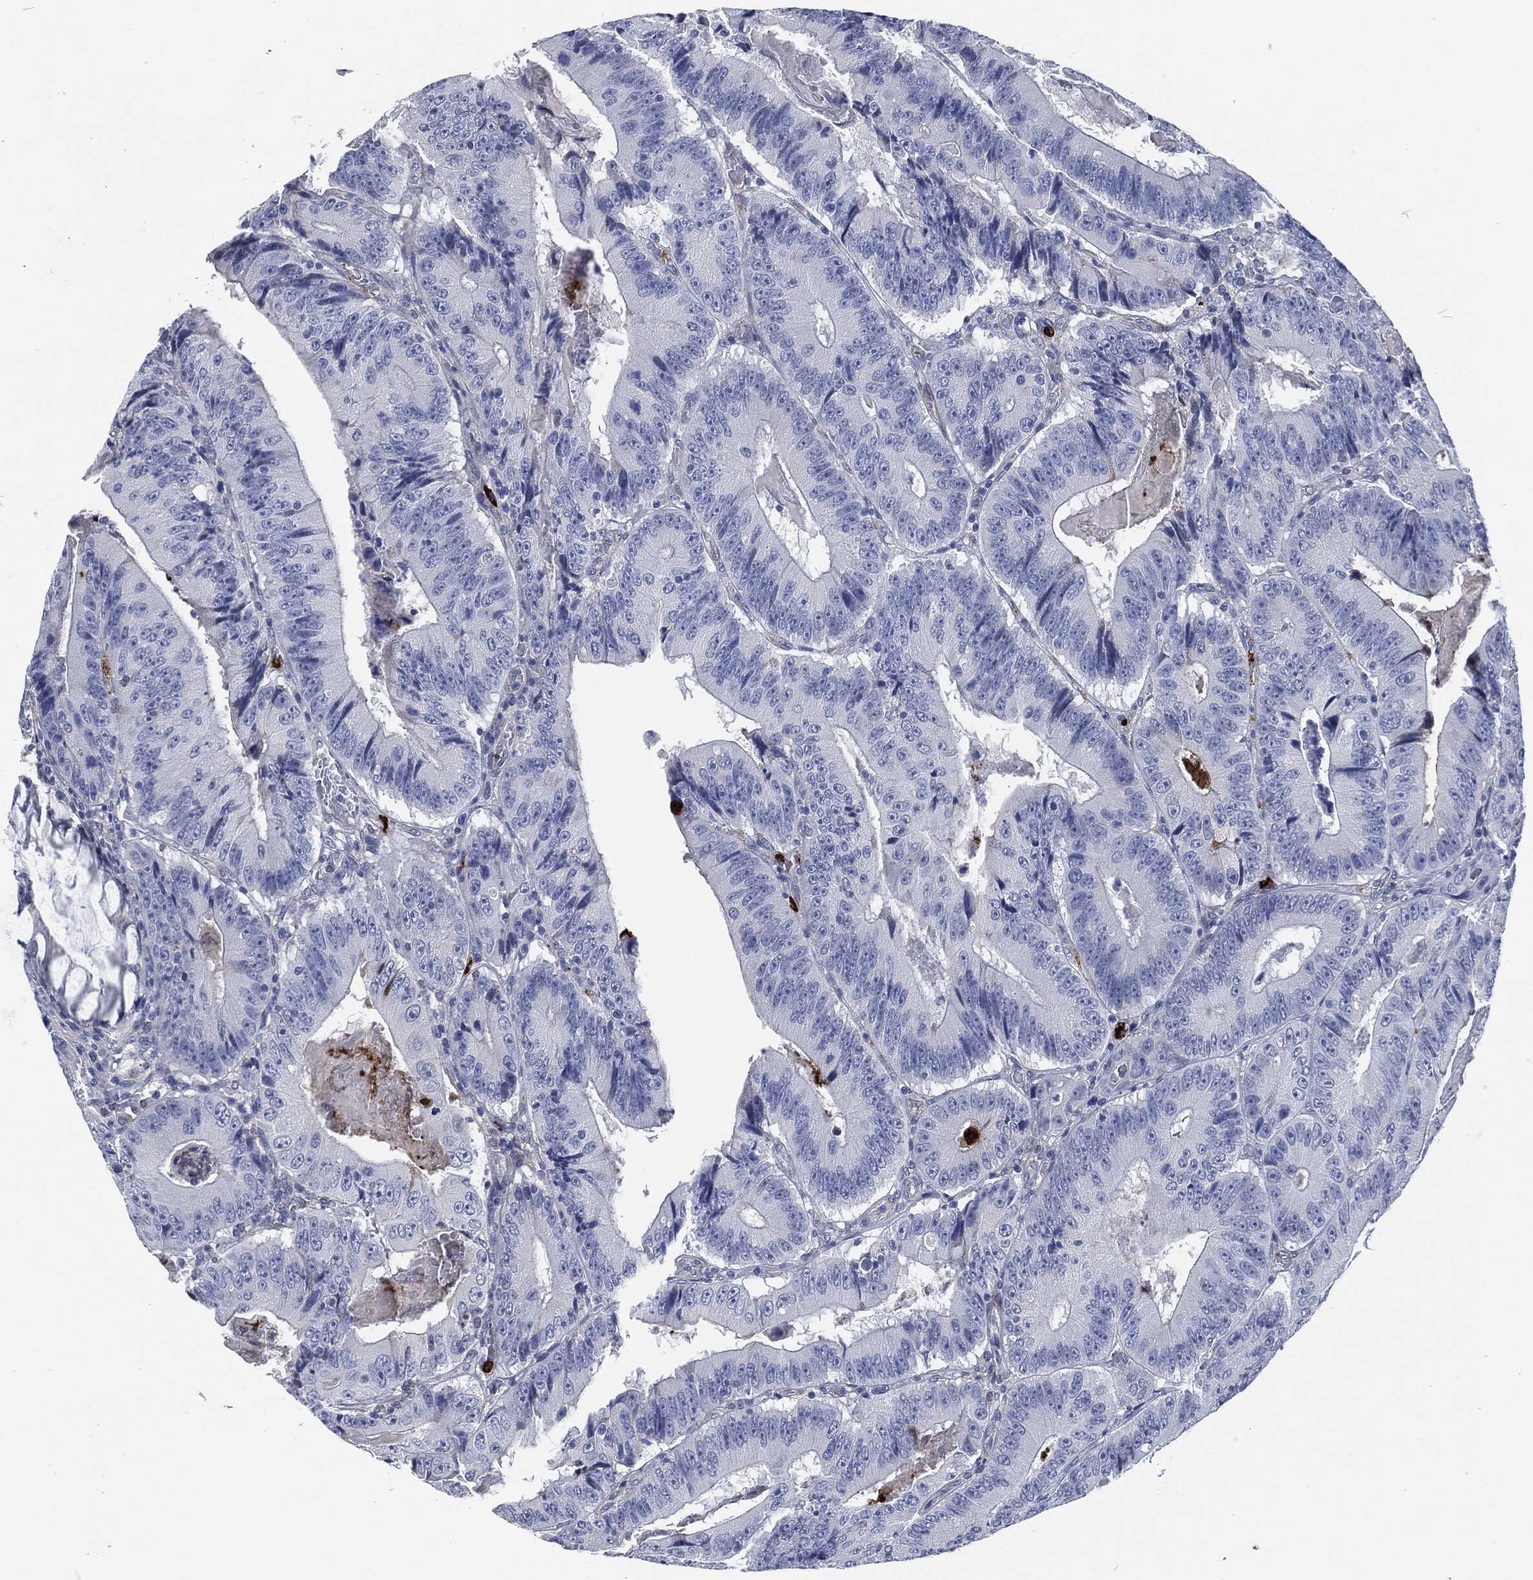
{"staining": {"intensity": "negative", "quantity": "none", "location": "none"}, "tissue": "colorectal cancer", "cell_type": "Tumor cells", "image_type": "cancer", "snomed": [{"axis": "morphology", "description": "Adenocarcinoma, NOS"}, {"axis": "topography", "description": "Colon"}], "caption": "This is an immunohistochemistry (IHC) photomicrograph of colorectal cancer (adenocarcinoma). There is no staining in tumor cells.", "gene": "MPO", "patient": {"sex": "female", "age": 75}}